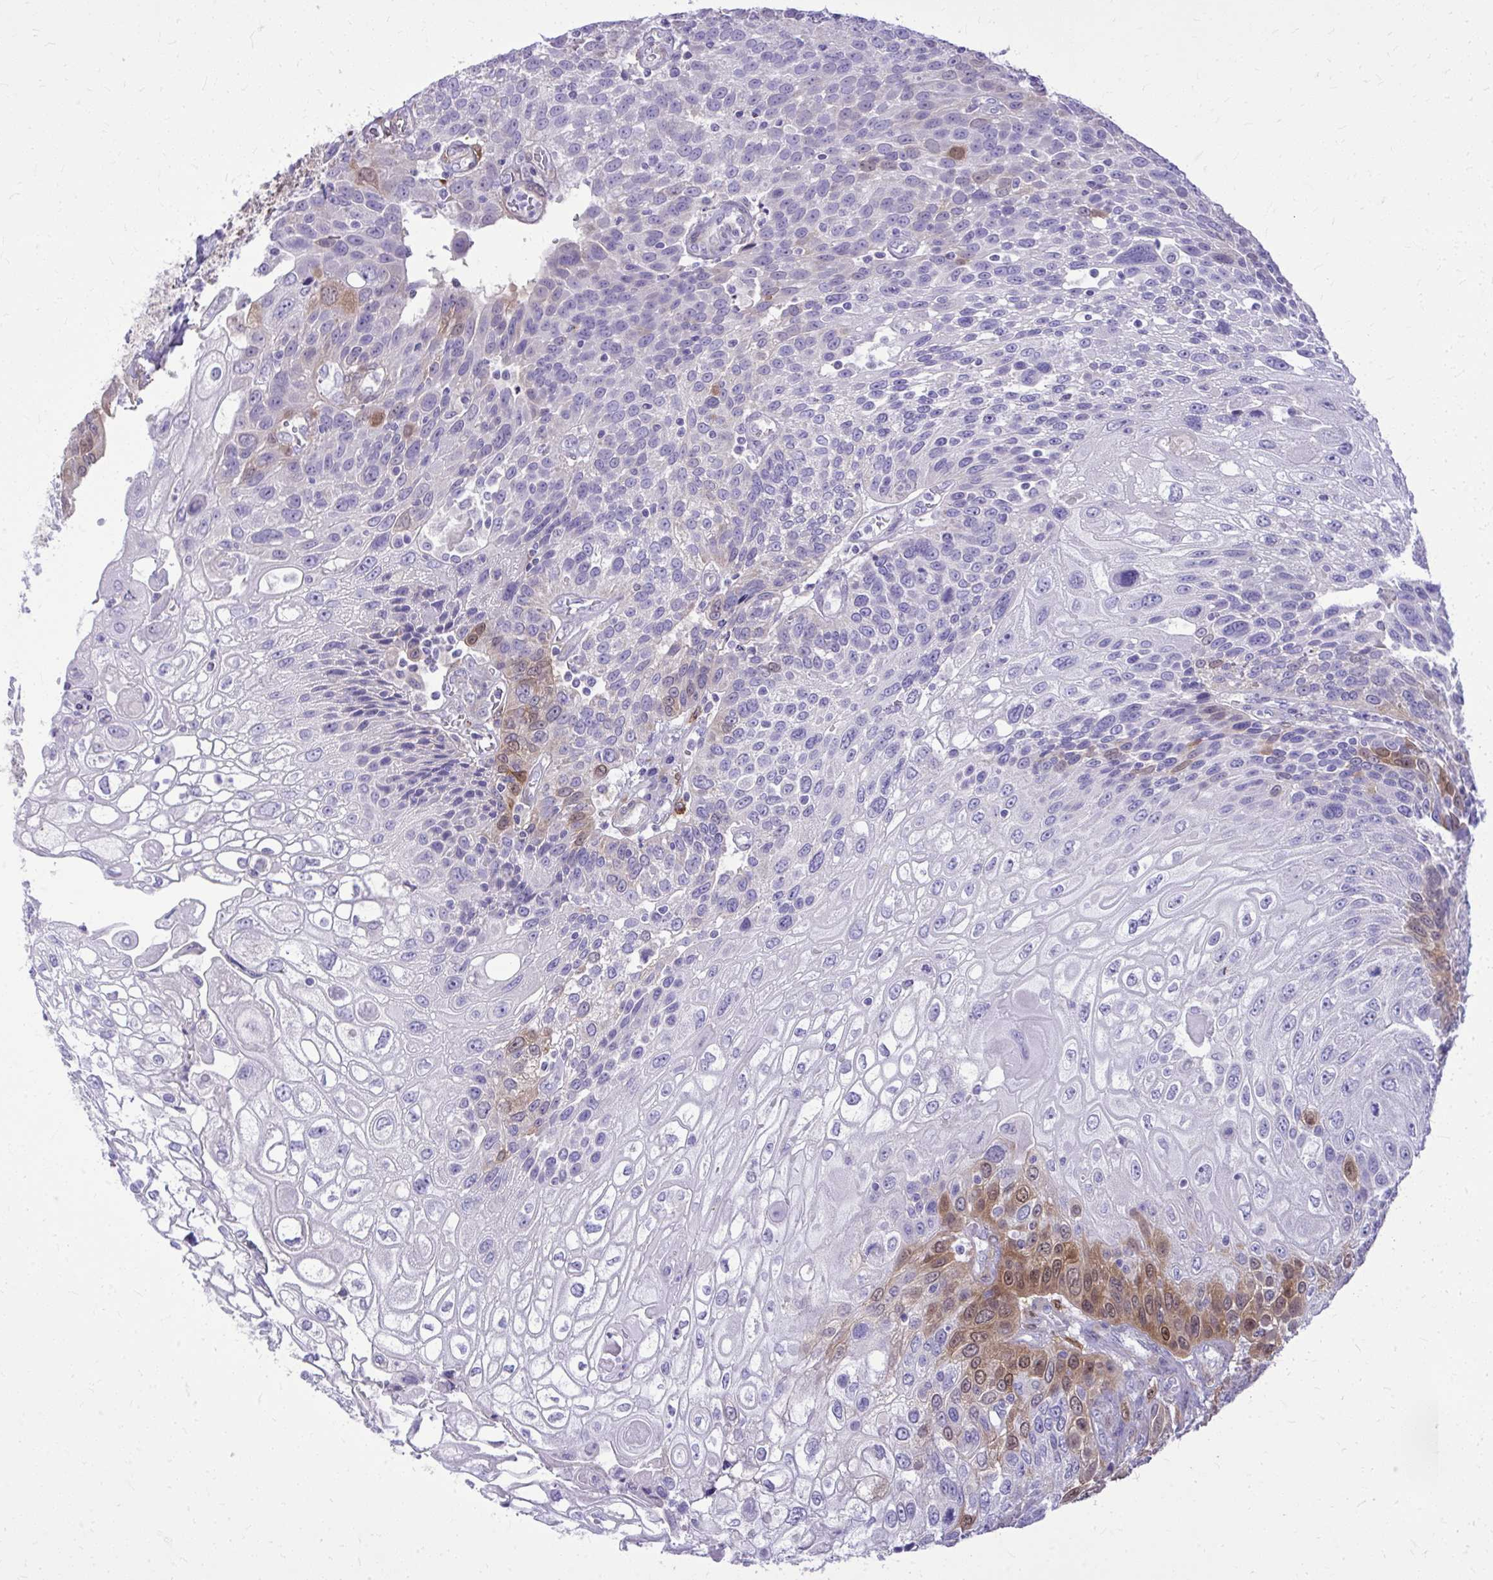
{"staining": {"intensity": "moderate", "quantity": "<25%", "location": "cytoplasmic/membranous,nuclear"}, "tissue": "urothelial cancer", "cell_type": "Tumor cells", "image_type": "cancer", "snomed": [{"axis": "morphology", "description": "Urothelial carcinoma, High grade"}, {"axis": "topography", "description": "Urinary bladder"}], "caption": "High-grade urothelial carcinoma stained with DAB IHC reveals low levels of moderate cytoplasmic/membranous and nuclear expression in approximately <25% of tumor cells.", "gene": "NNMT", "patient": {"sex": "female", "age": 70}}